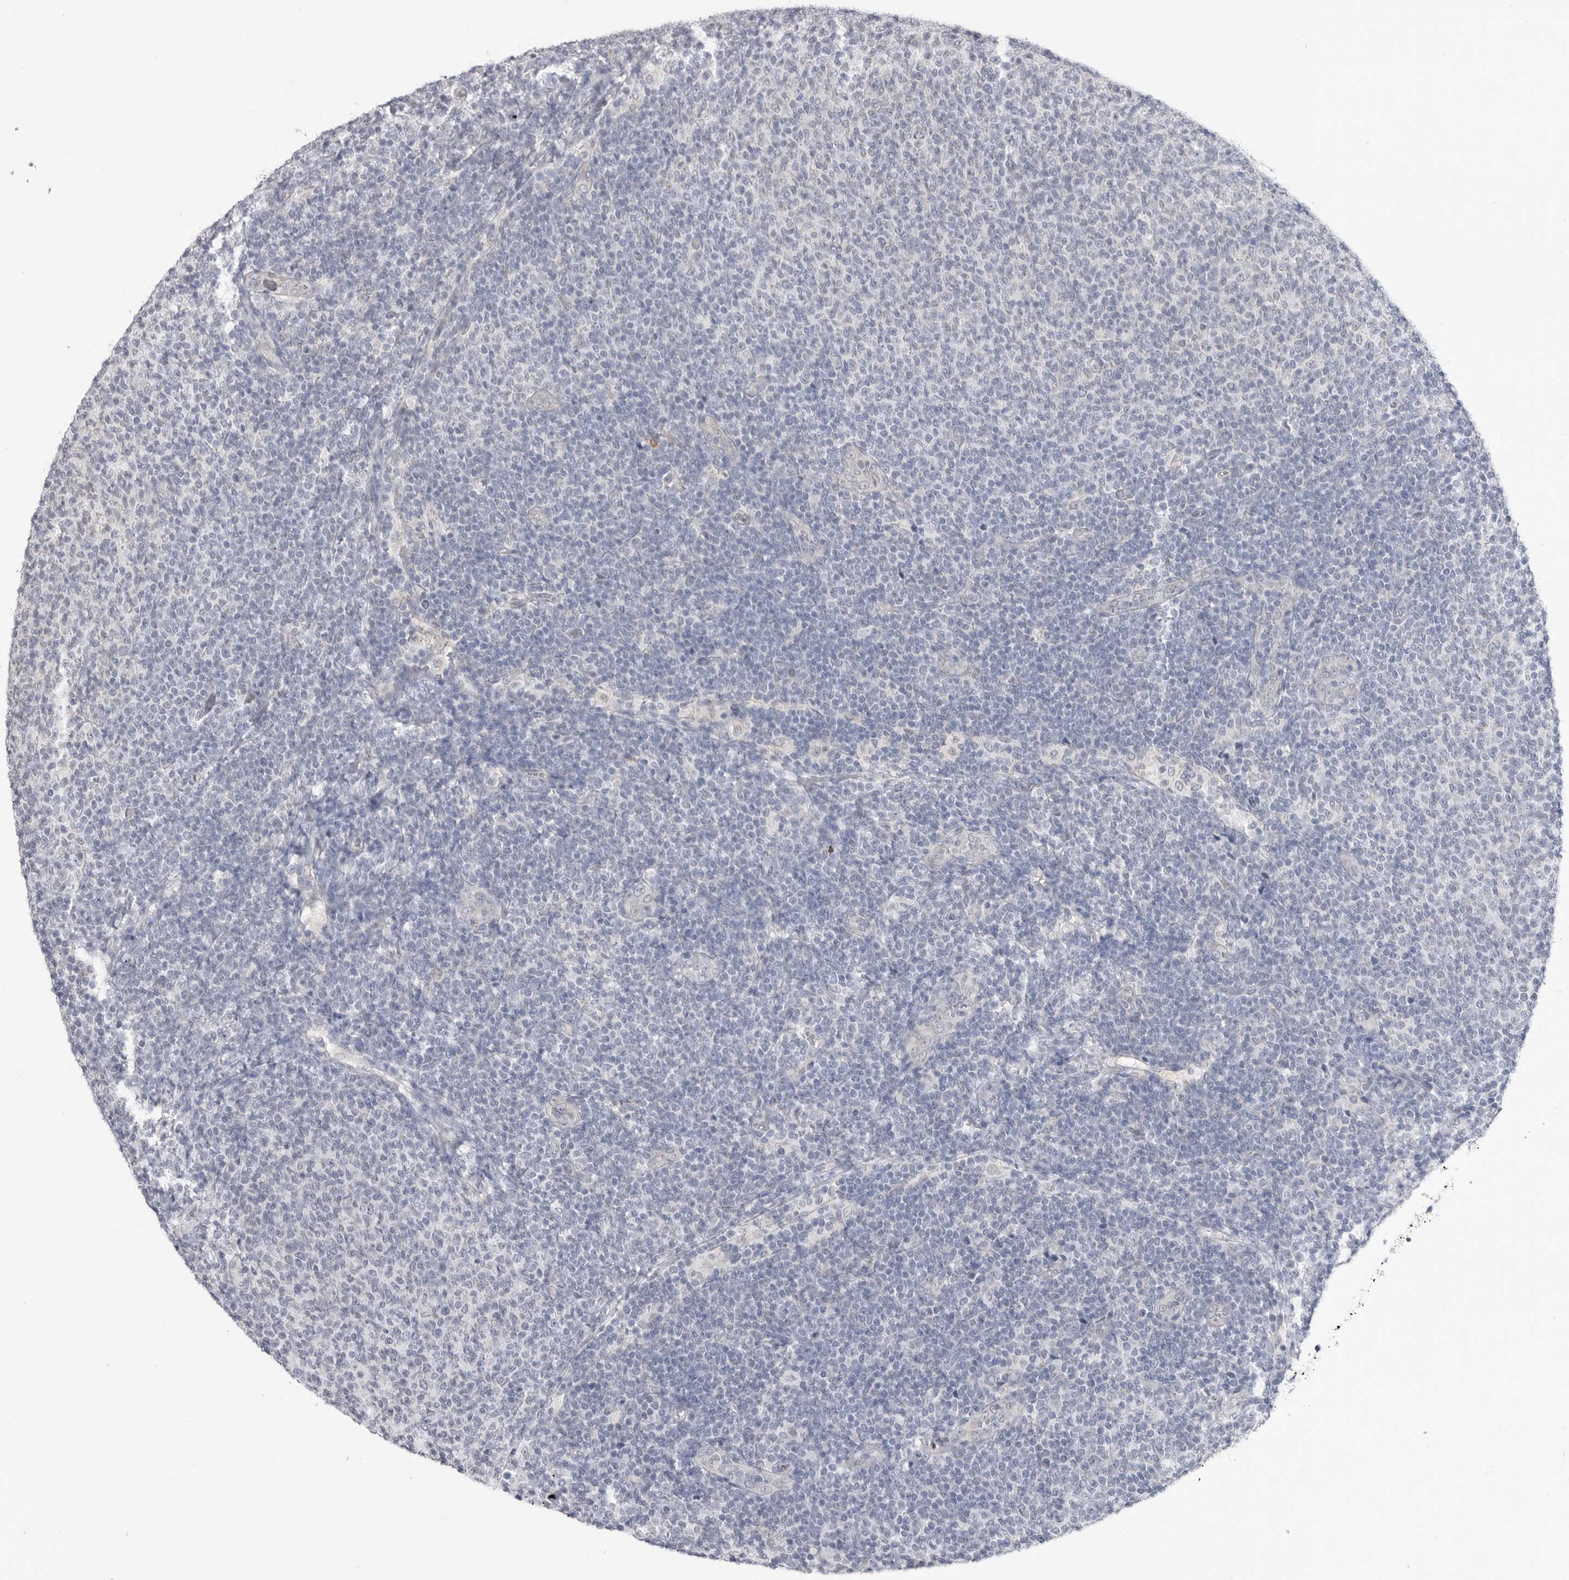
{"staining": {"intensity": "negative", "quantity": "none", "location": "none"}, "tissue": "lymphoma", "cell_type": "Tumor cells", "image_type": "cancer", "snomed": [{"axis": "morphology", "description": "Malignant lymphoma, non-Hodgkin's type, Low grade"}, {"axis": "topography", "description": "Lymph node"}], "caption": "Tumor cells show no significant staining in lymphoma.", "gene": "FH", "patient": {"sex": "male", "age": 66}}